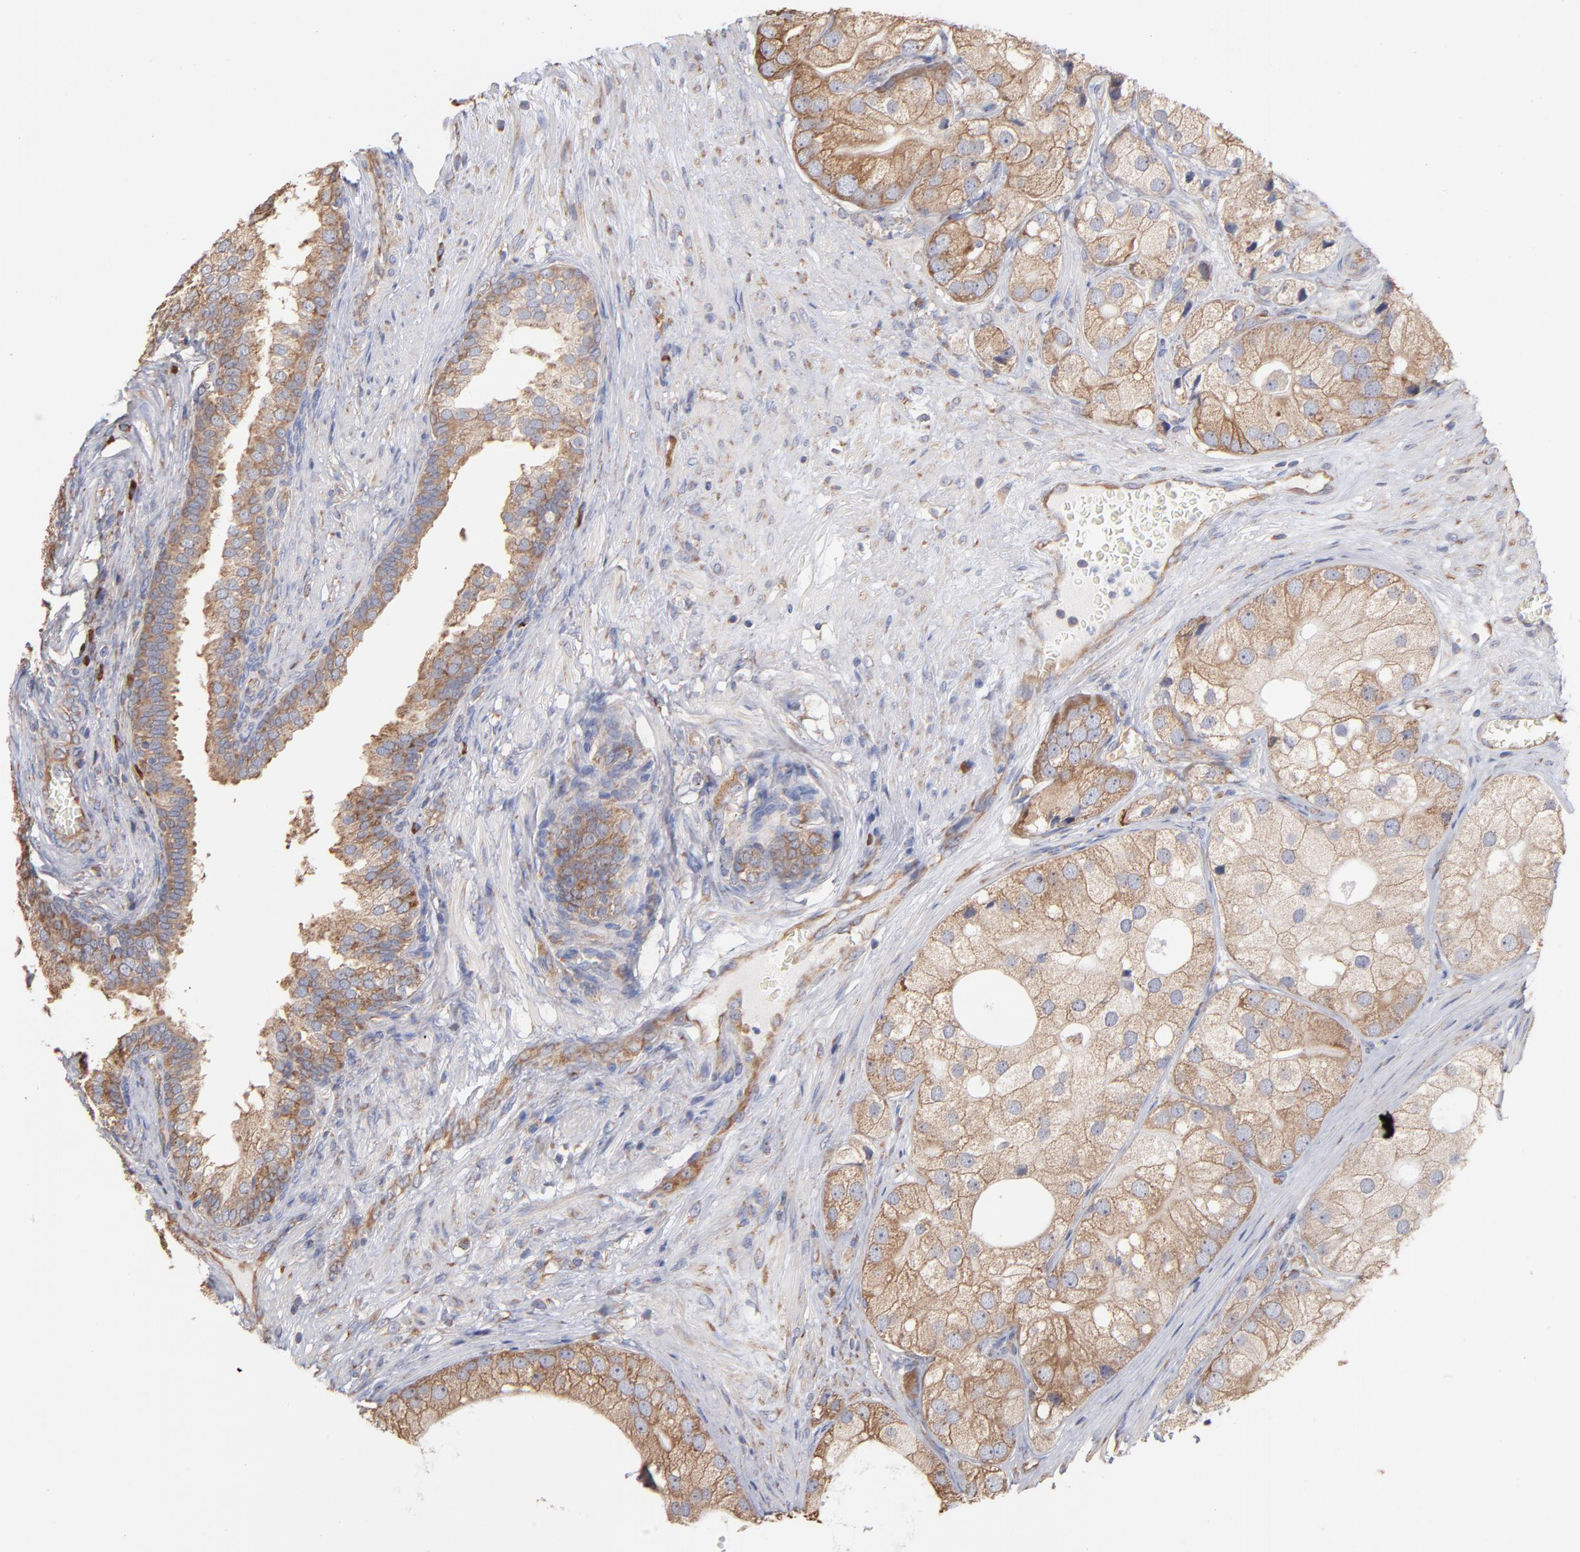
{"staining": {"intensity": "moderate", "quantity": ">75%", "location": "cytoplasmic/membranous"}, "tissue": "prostate cancer", "cell_type": "Tumor cells", "image_type": "cancer", "snomed": [{"axis": "morphology", "description": "Adenocarcinoma, Low grade"}, {"axis": "topography", "description": "Prostate"}], "caption": "Protein expression analysis of human adenocarcinoma (low-grade) (prostate) reveals moderate cytoplasmic/membranous staining in approximately >75% of tumor cells.", "gene": "RPL9", "patient": {"sex": "male", "age": 69}}